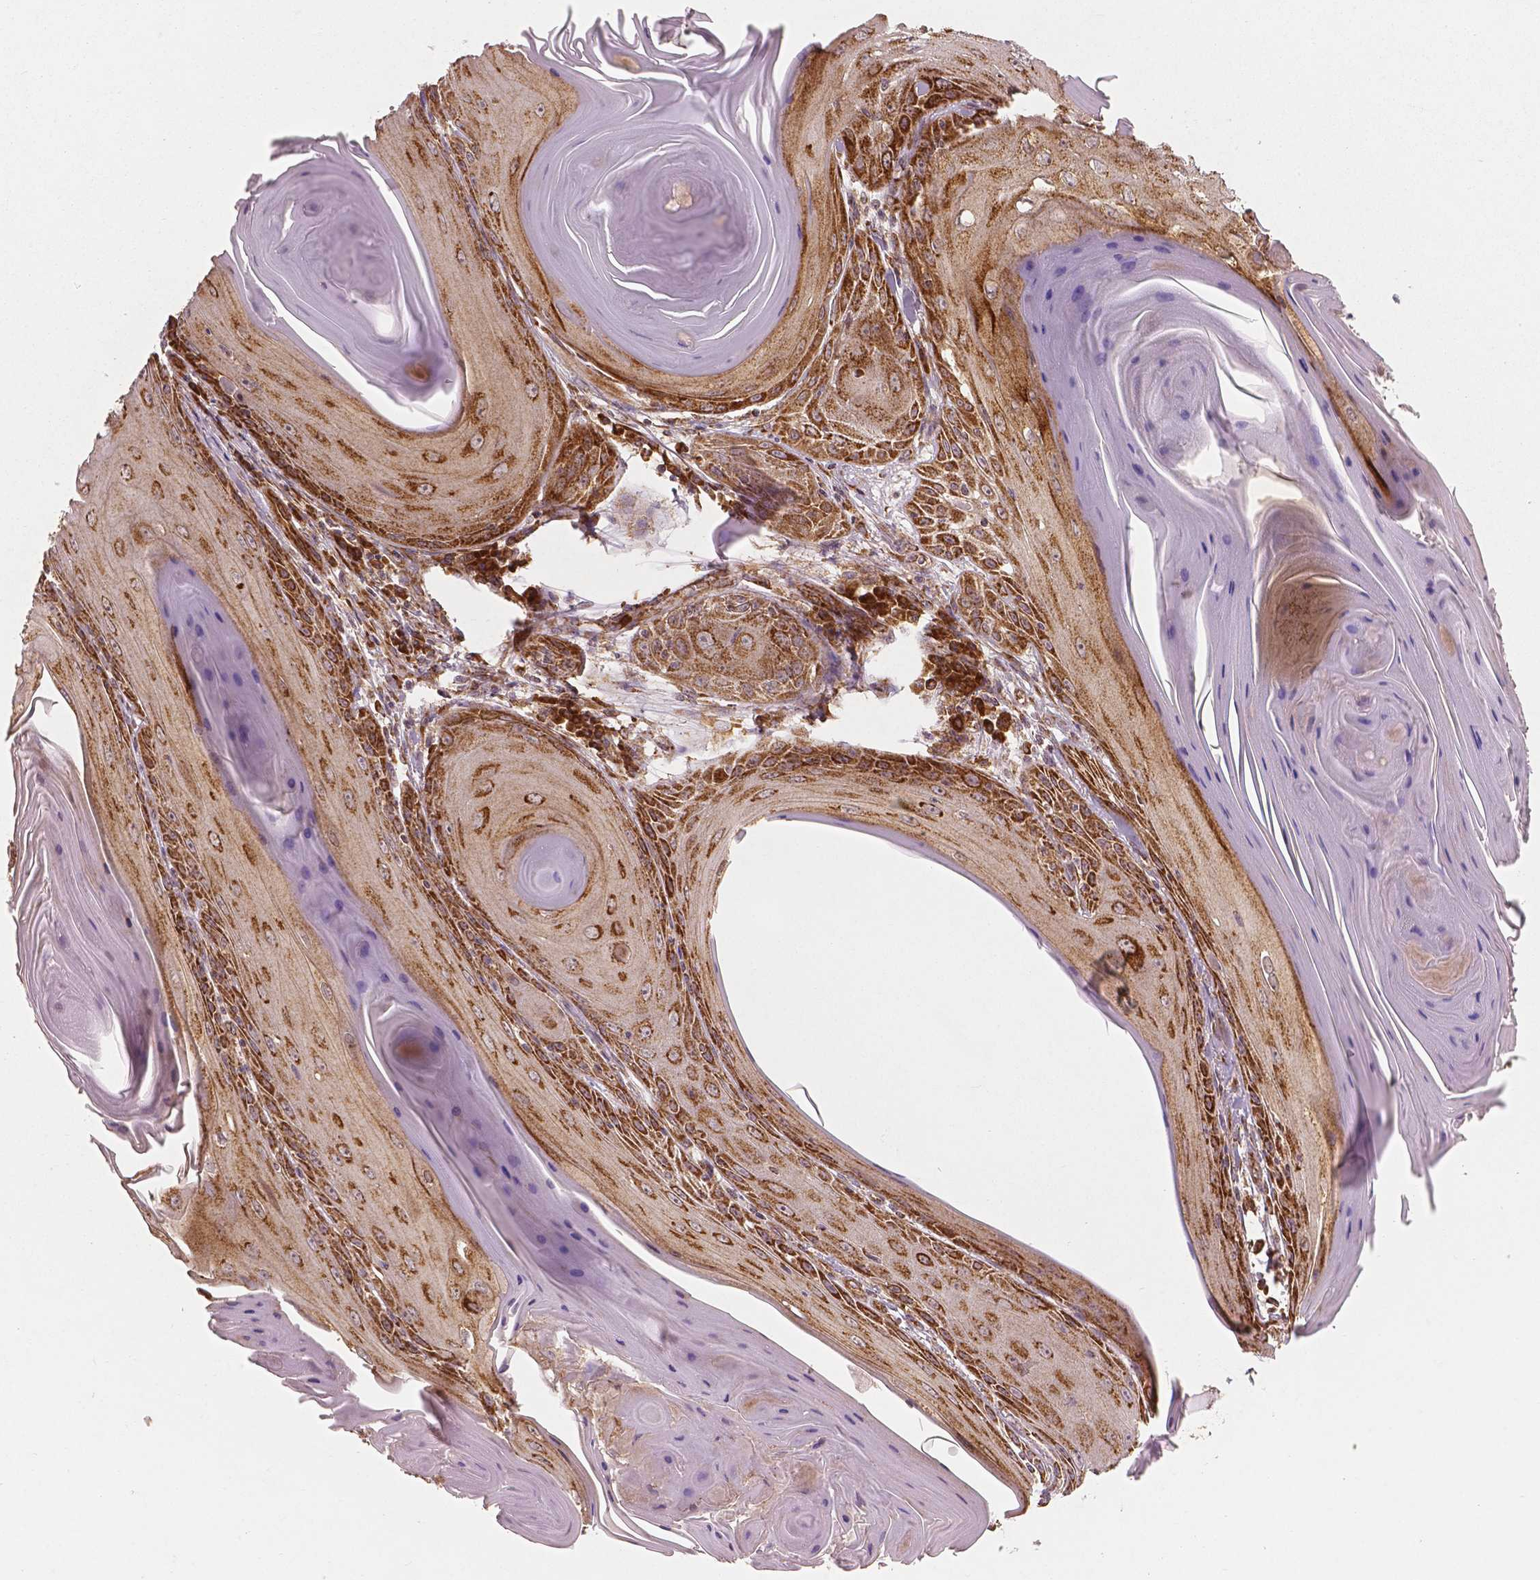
{"staining": {"intensity": "strong", "quantity": ">75%", "location": "cytoplasmic/membranous"}, "tissue": "skin cancer", "cell_type": "Tumor cells", "image_type": "cancer", "snomed": [{"axis": "morphology", "description": "Squamous cell carcinoma, NOS"}, {"axis": "topography", "description": "Skin"}, {"axis": "topography", "description": "Vulva"}], "caption": "Tumor cells display high levels of strong cytoplasmic/membranous positivity in approximately >75% of cells in human skin cancer (squamous cell carcinoma).", "gene": "PGAM5", "patient": {"sex": "female", "age": 85}}